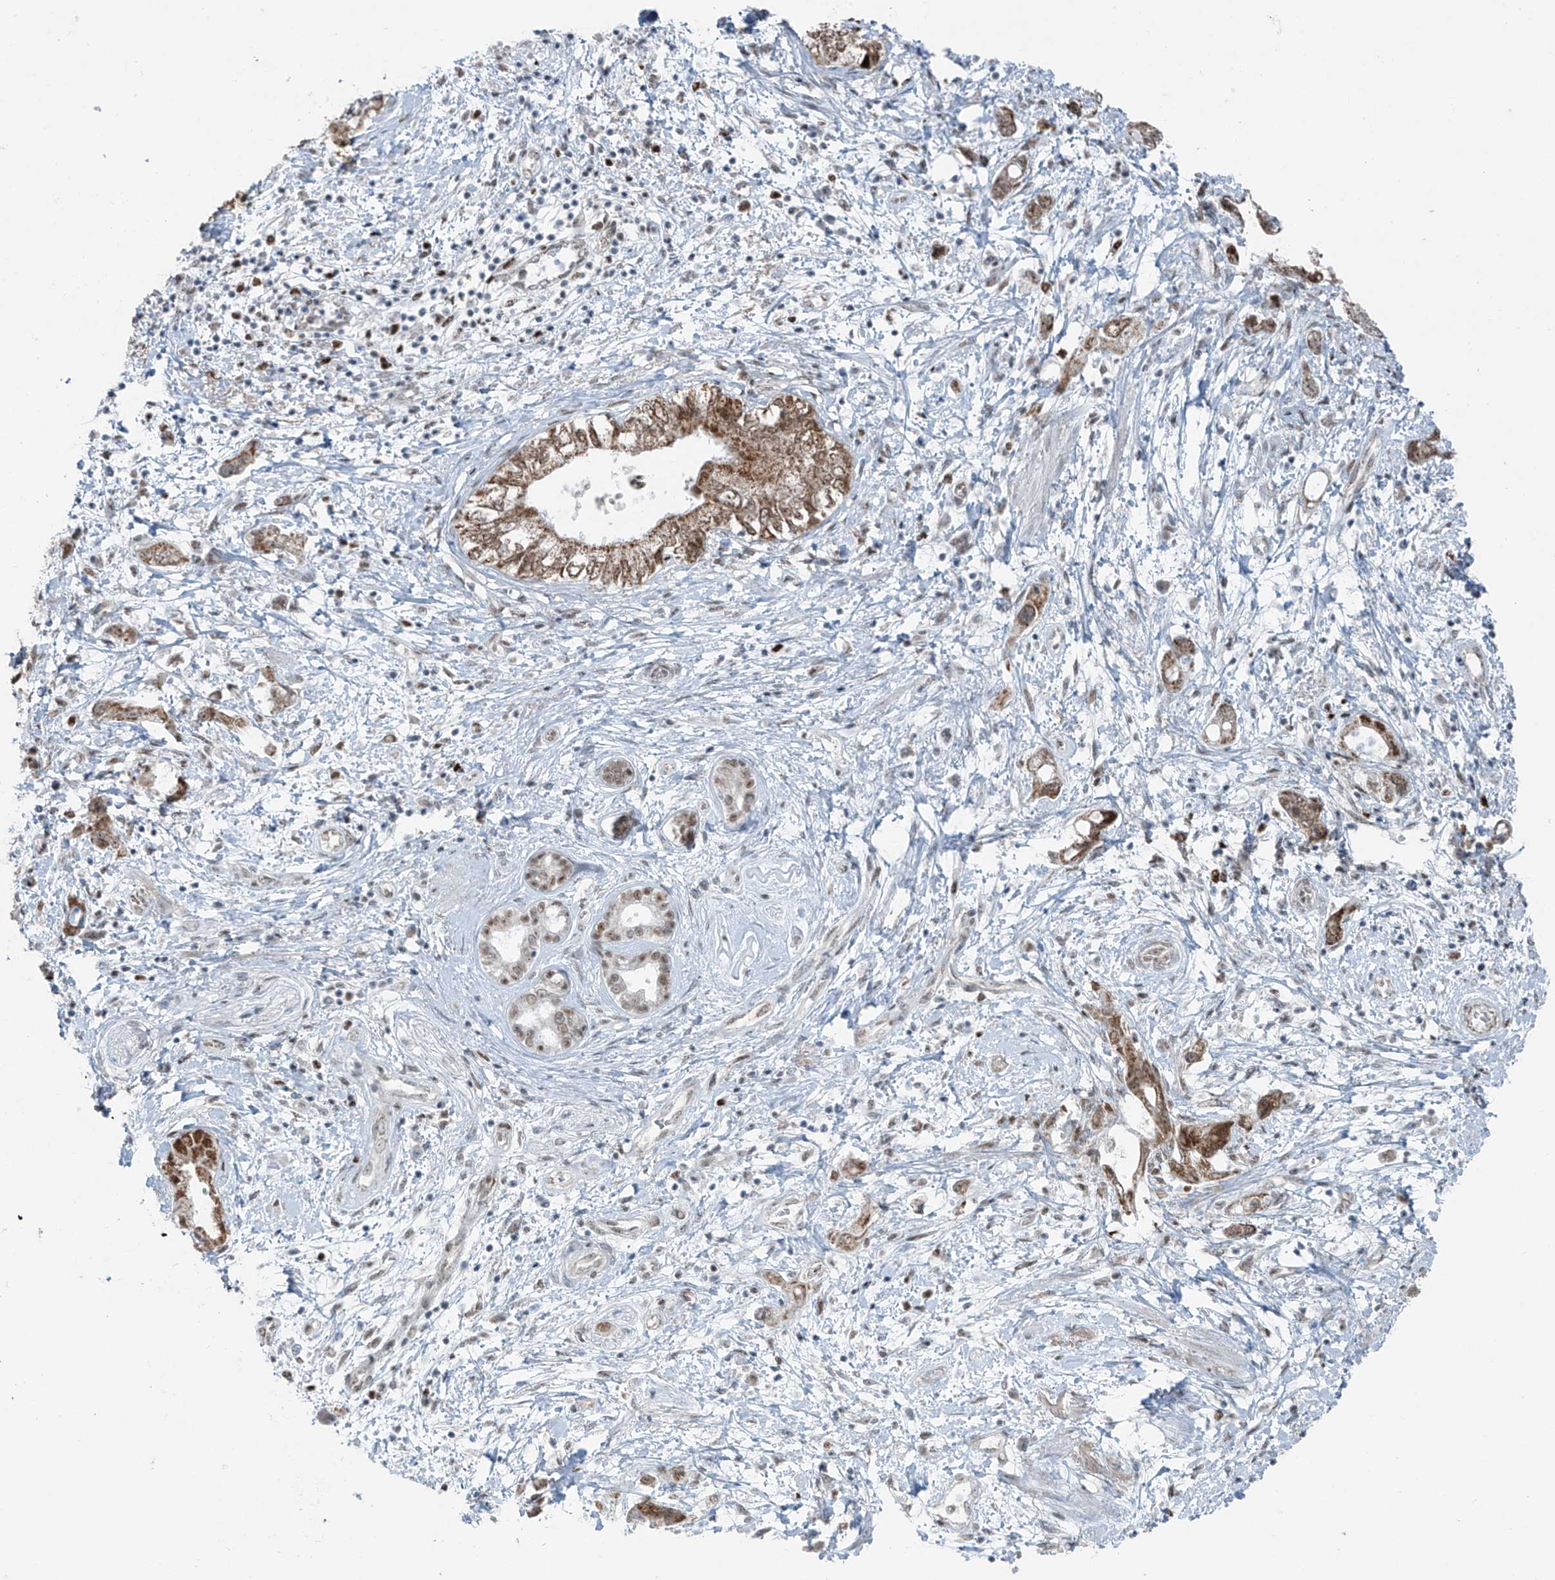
{"staining": {"intensity": "moderate", "quantity": ">75%", "location": "cytoplasmic/membranous,nuclear"}, "tissue": "pancreatic cancer", "cell_type": "Tumor cells", "image_type": "cancer", "snomed": [{"axis": "morphology", "description": "Adenocarcinoma, NOS"}, {"axis": "topography", "description": "Pancreas"}], "caption": "This image demonstrates pancreatic cancer (adenocarcinoma) stained with IHC to label a protein in brown. The cytoplasmic/membranous and nuclear of tumor cells show moderate positivity for the protein. Nuclei are counter-stained blue.", "gene": "WRNIP1", "patient": {"sex": "female", "age": 73}}